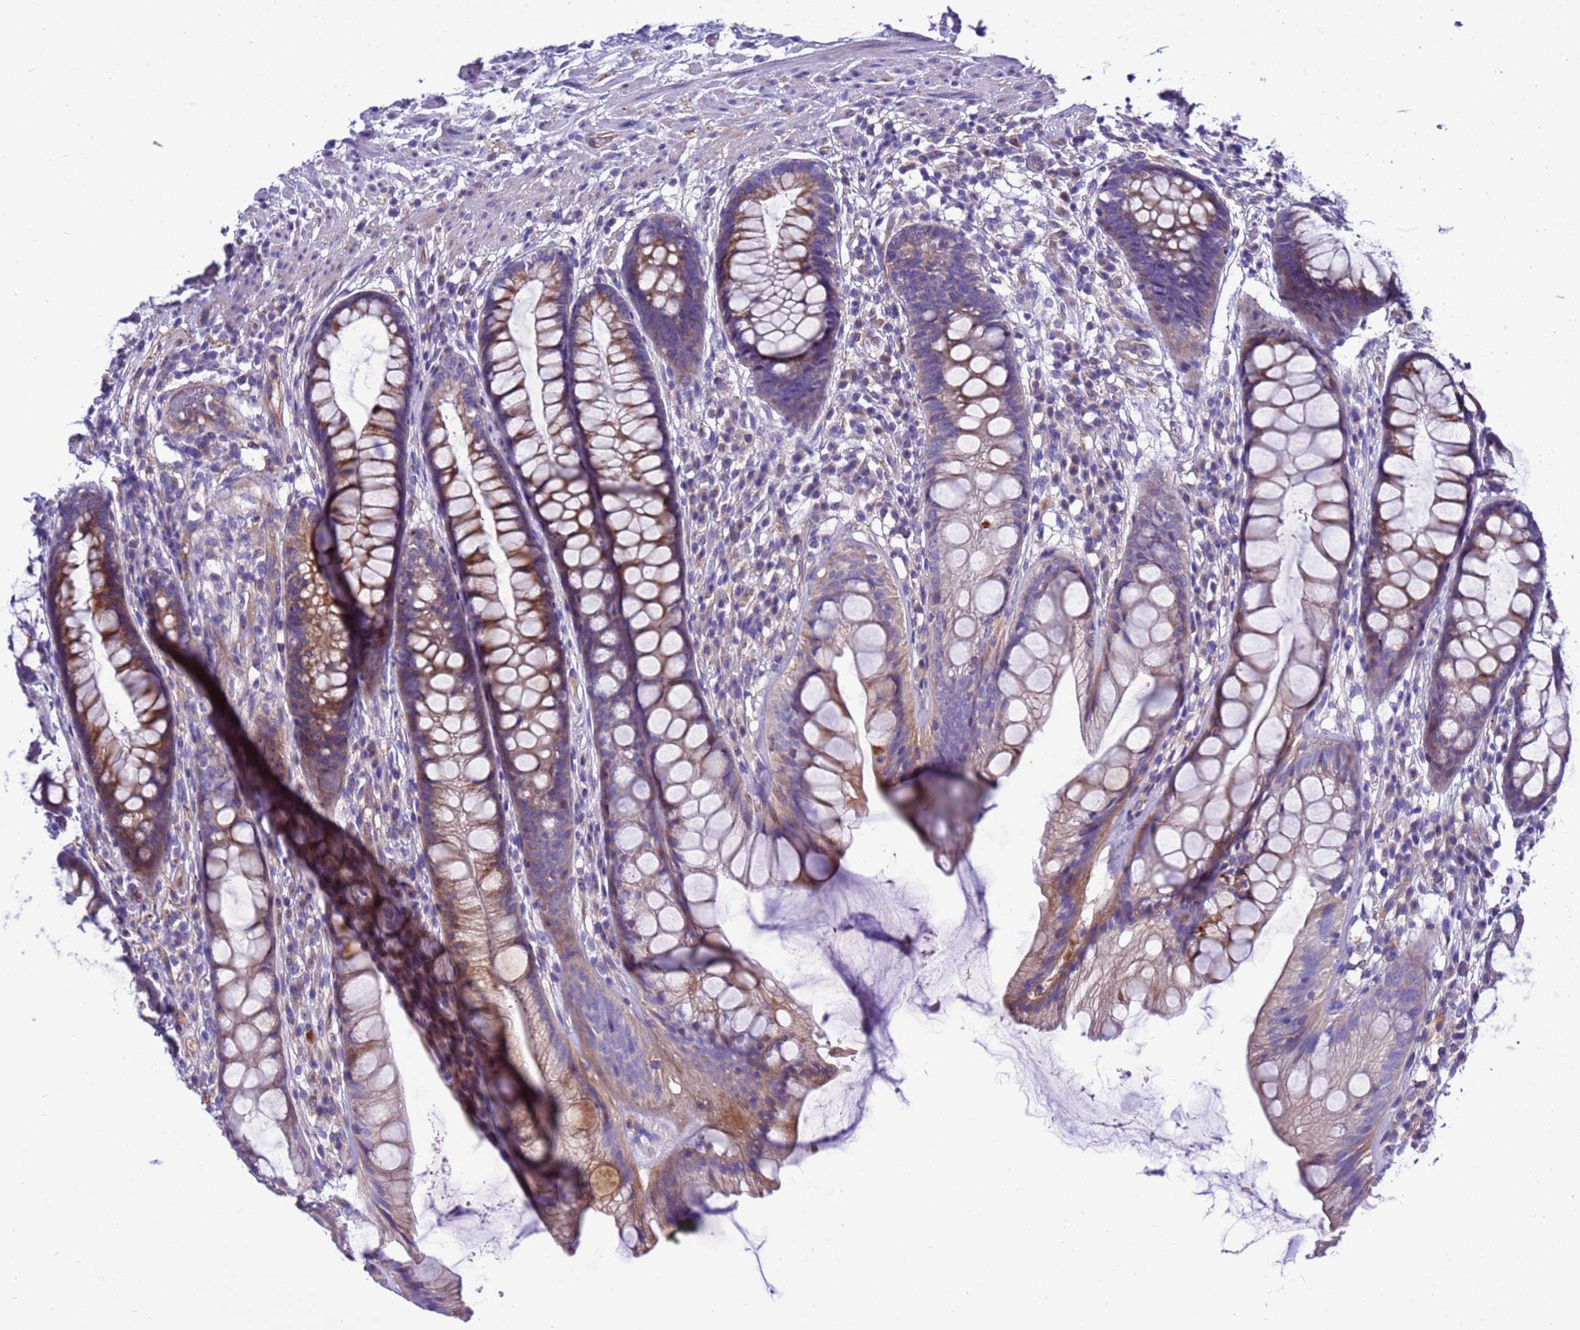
{"staining": {"intensity": "moderate", "quantity": ">75%", "location": "cytoplasmic/membranous"}, "tissue": "rectum", "cell_type": "Glandular cells", "image_type": "normal", "snomed": [{"axis": "morphology", "description": "Normal tissue, NOS"}, {"axis": "topography", "description": "Rectum"}], "caption": "Immunohistochemistry (IHC) of normal human rectum shows medium levels of moderate cytoplasmic/membranous expression in about >75% of glandular cells.", "gene": "KICS2", "patient": {"sex": "male", "age": 74}}